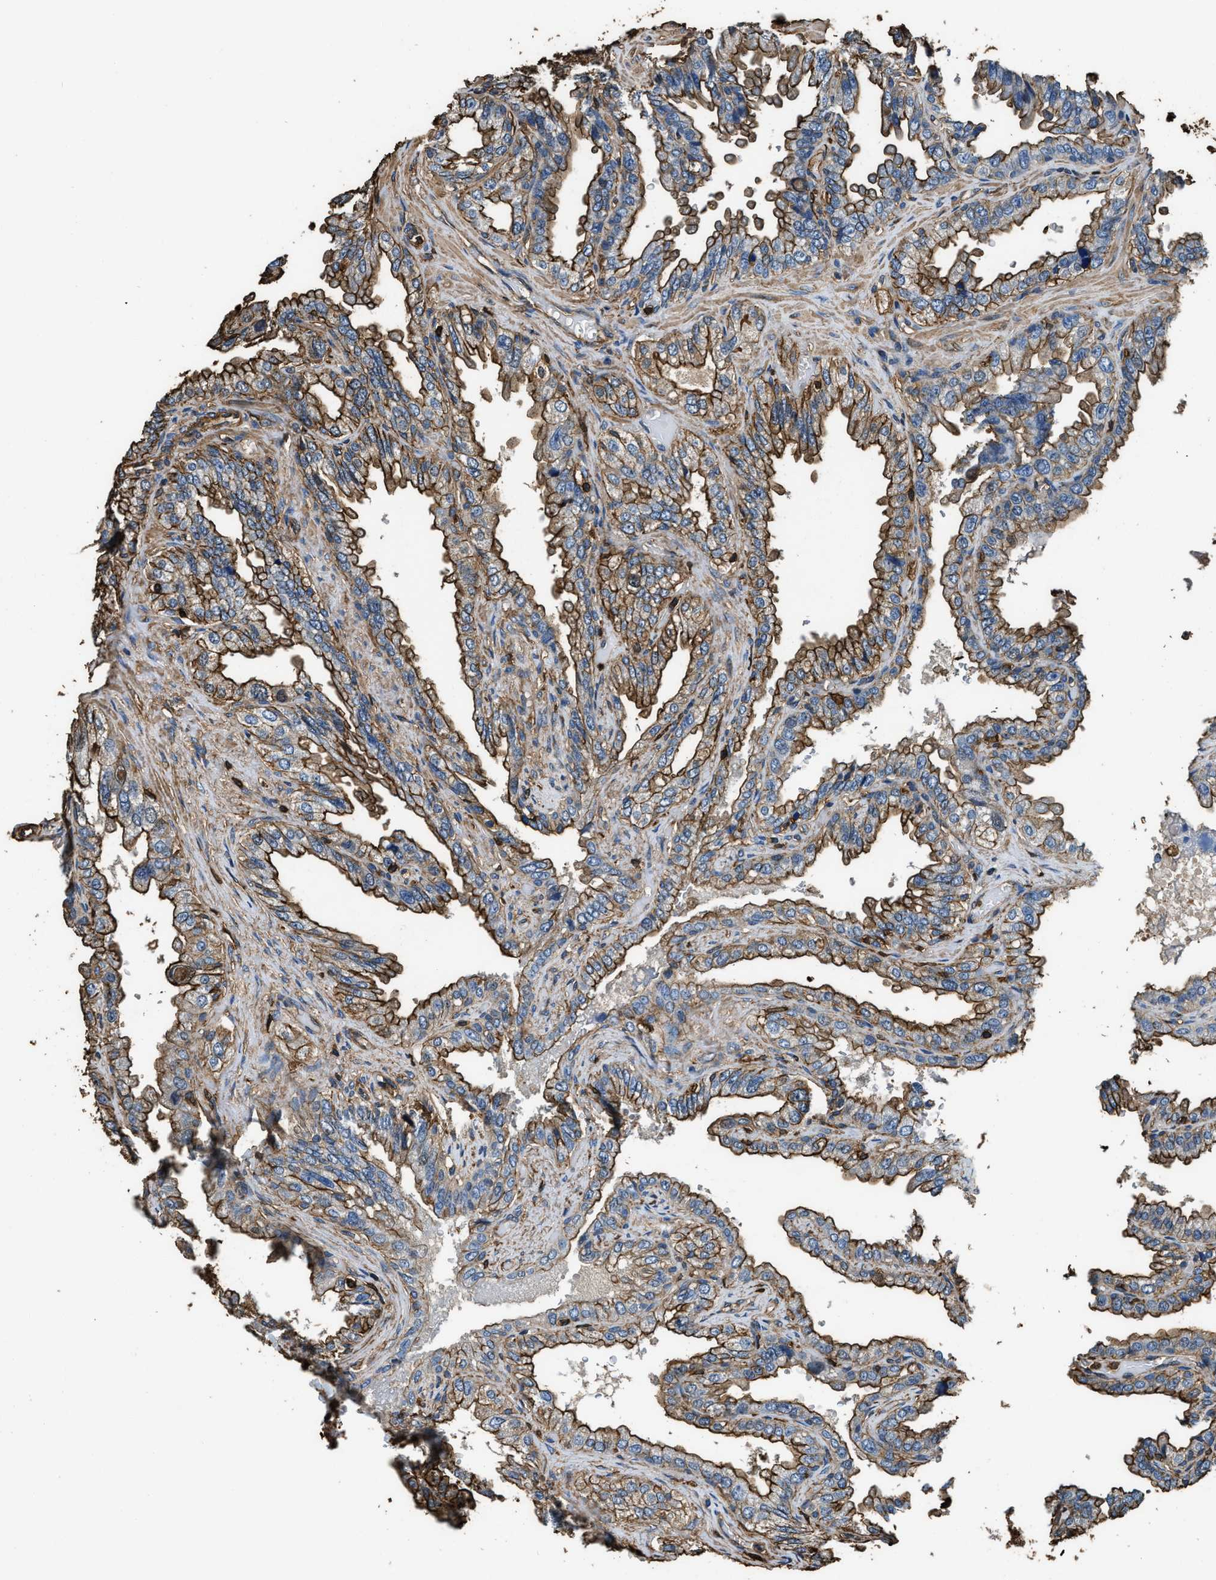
{"staining": {"intensity": "strong", "quantity": "25%-75%", "location": "cytoplasmic/membranous"}, "tissue": "seminal vesicle", "cell_type": "Glandular cells", "image_type": "normal", "snomed": [{"axis": "morphology", "description": "Normal tissue, NOS"}, {"axis": "topography", "description": "Seminal veicle"}], "caption": "Seminal vesicle stained for a protein exhibits strong cytoplasmic/membranous positivity in glandular cells. (Stains: DAB (3,3'-diaminobenzidine) in brown, nuclei in blue, Microscopy: brightfield microscopy at high magnification).", "gene": "ACCS", "patient": {"sex": "male", "age": 68}}